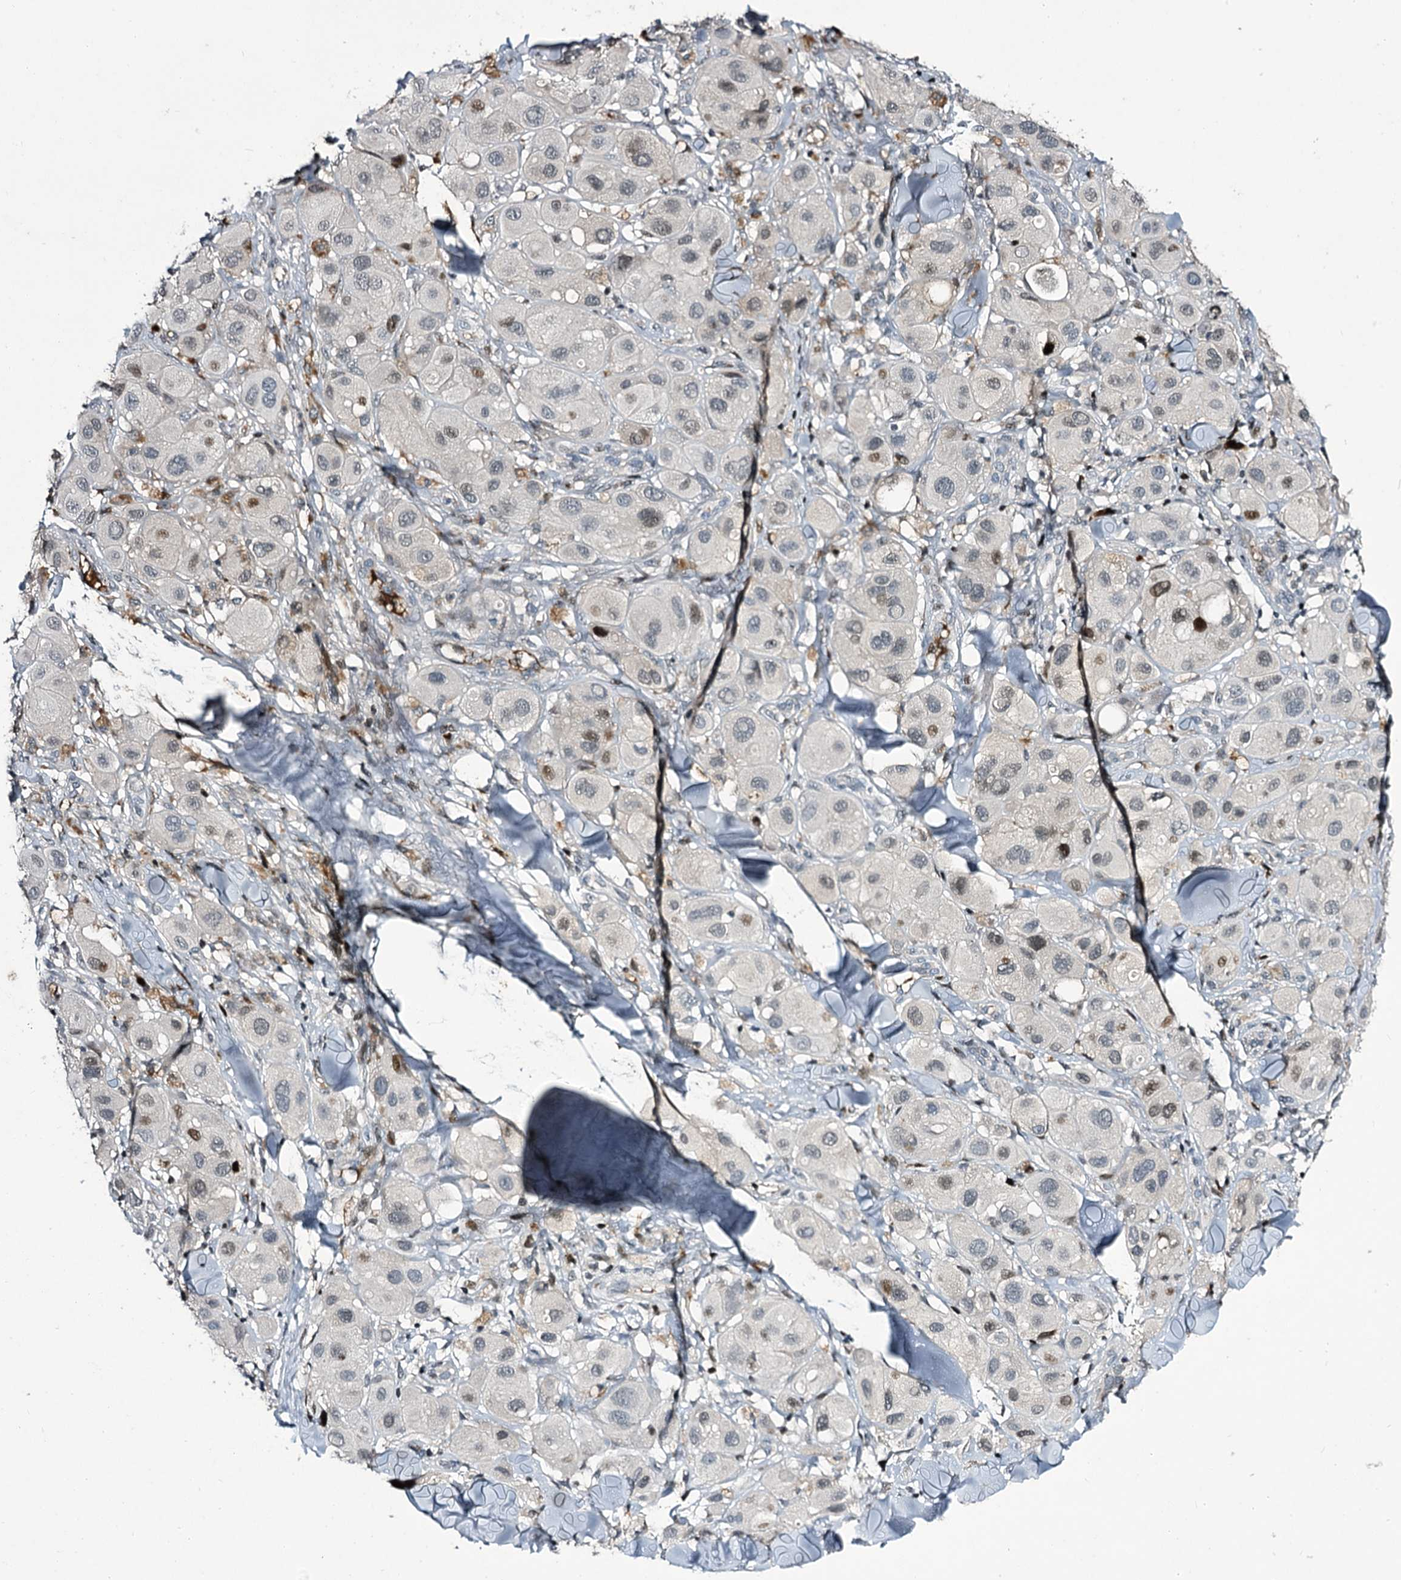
{"staining": {"intensity": "negative", "quantity": "none", "location": "none"}, "tissue": "melanoma", "cell_type": "Tumor cells", "image_type": "cancer", "snomed": [{"axis": "morphology", "description": "Malignant melanoma, Metastatic site"}, {"axis": "topography", "description": "Skin"}], "caption": "The image displays no significant expression in tumor cells of malignant melanoma (metastatic site).", "gene": "ITFG2", "patient": {"sex": "male", "age": 41}}